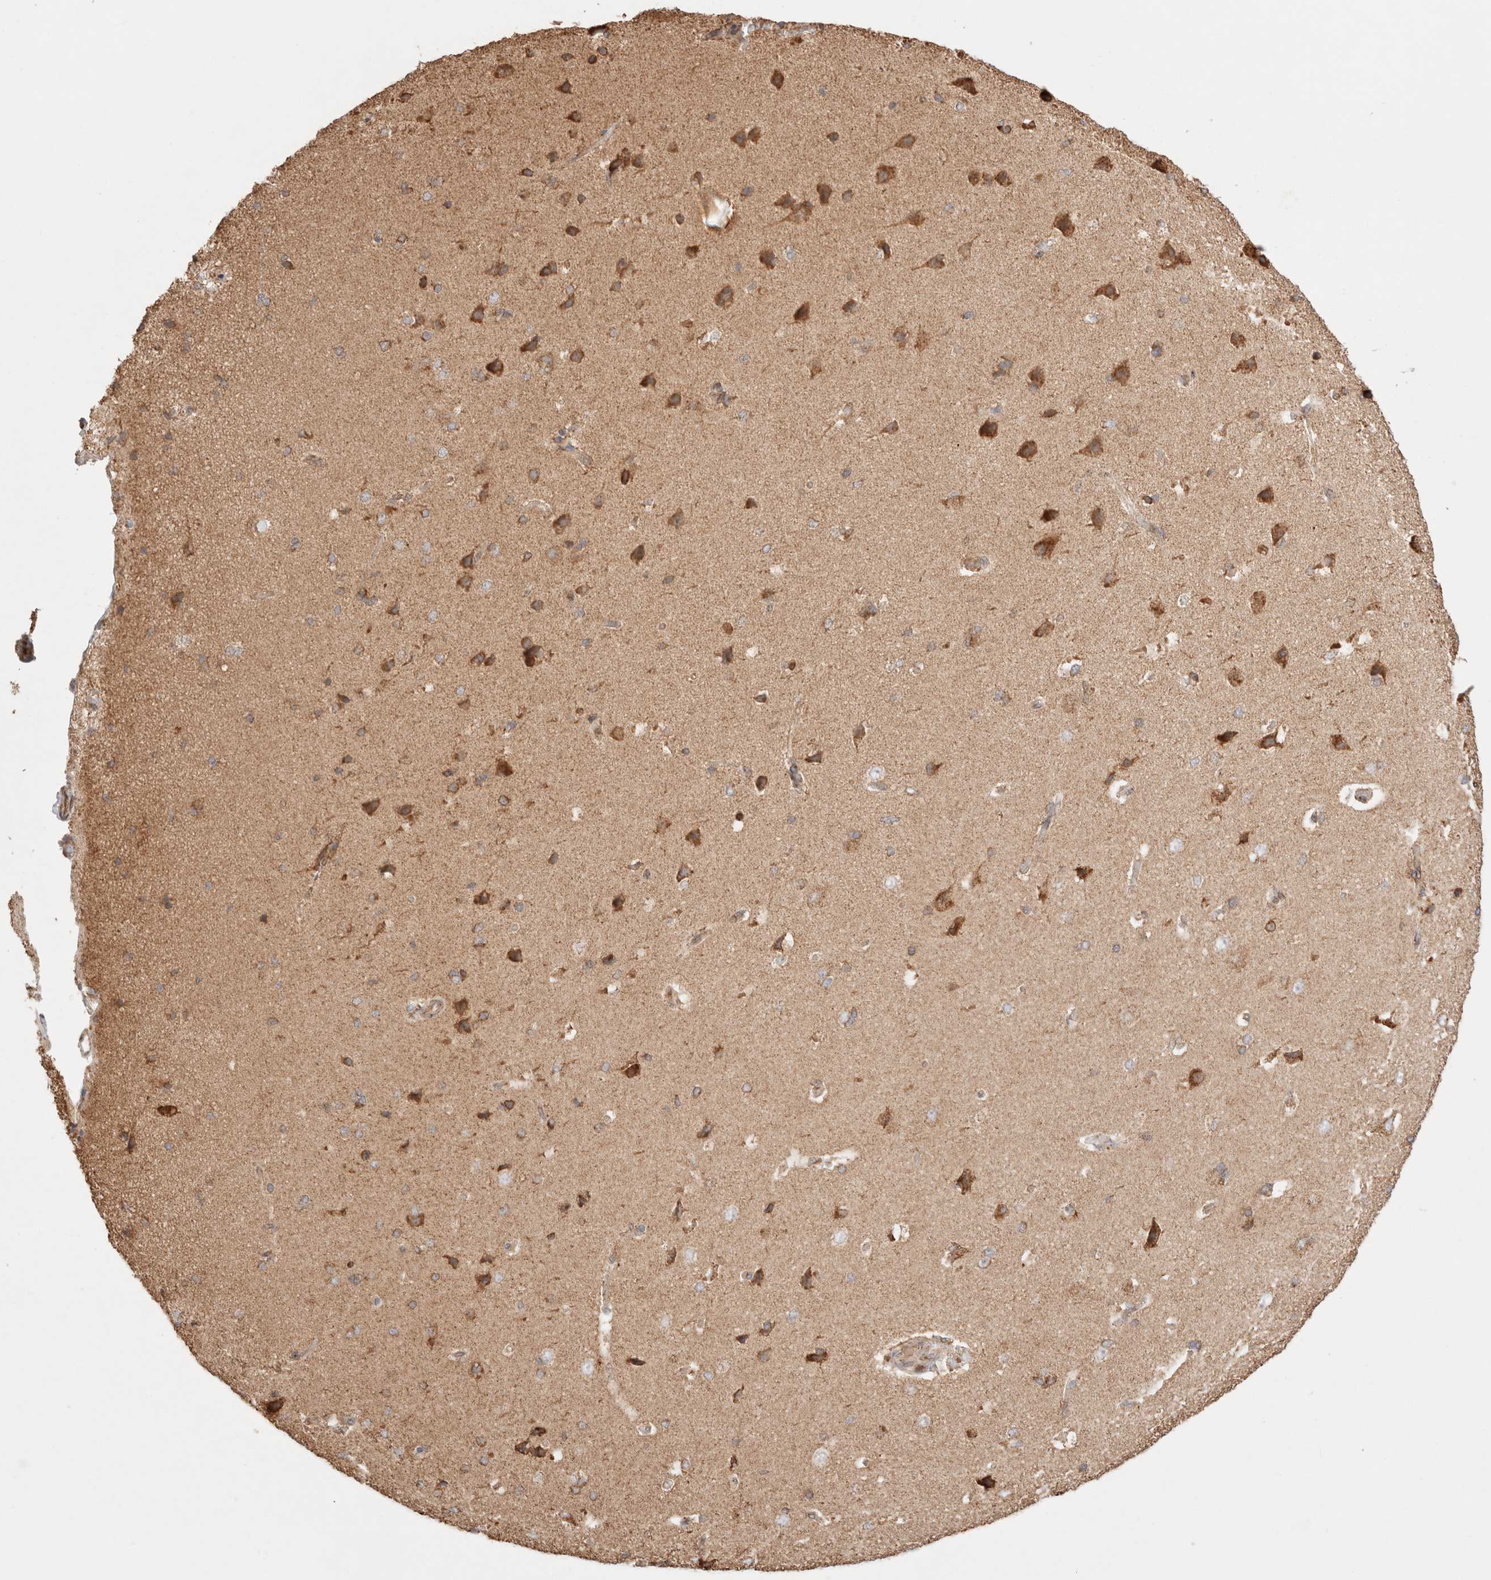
{"staining": {"intensity": "moderate", "quantity": ">75%", "location": "cytoplasmic/membranous"}, "tissue": "cerebral cortex", "cell_type": "Endothelial cells", "image_type": "normal", "snomed": [{"axis": "morphology", "description": "Normal tissue, NOS"}, {"axis": "topography", "description": "Cerebral cortex"}], "caption": "DAB immunohistochemical staining of benign cerebral cortex reveals moderate cytoplasmic/membranous protein staining in approximately >75% of endothelial cells.", "gene": "TMPPE", "patient": {"sex": "male", "age": 62}}